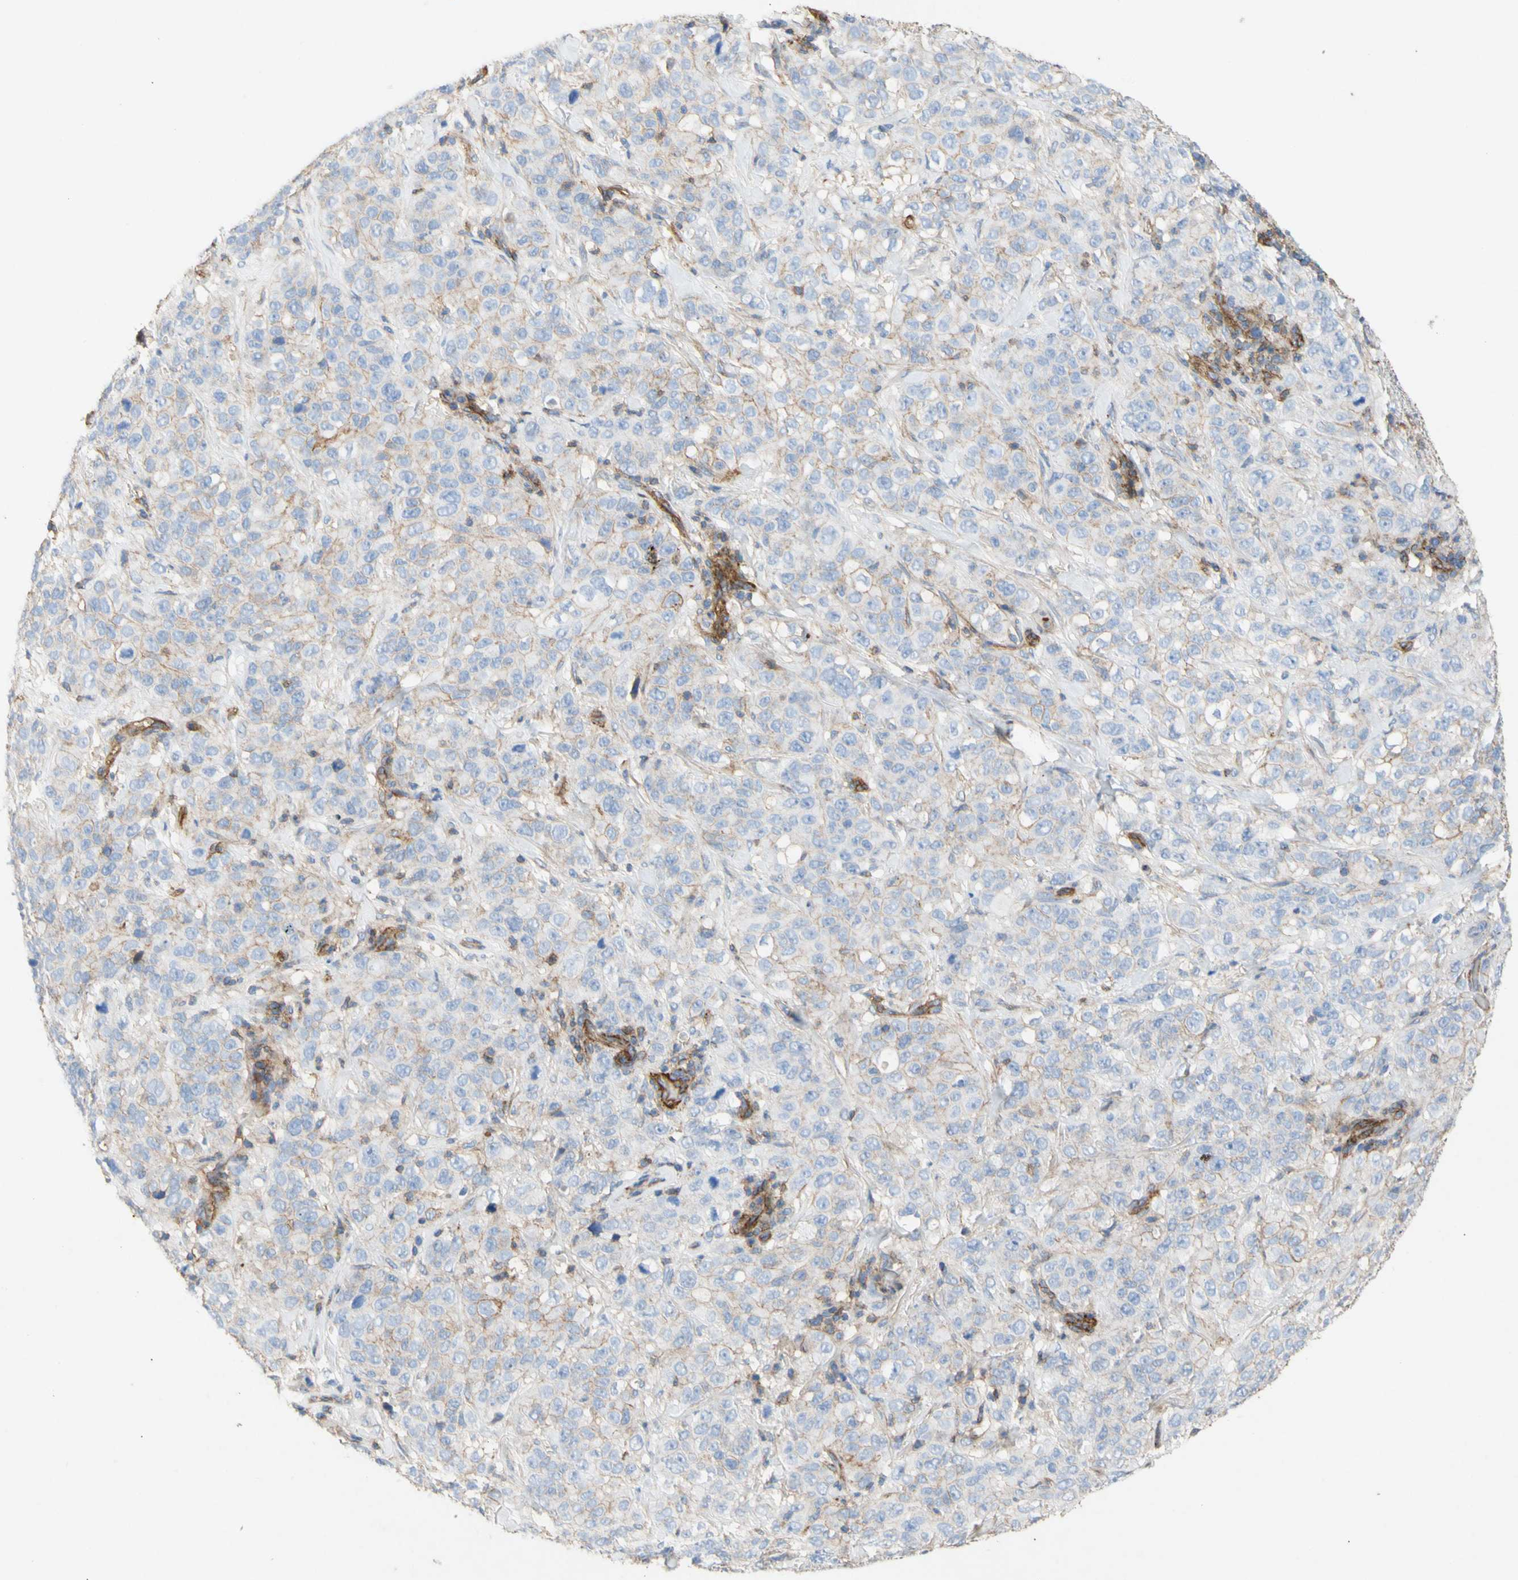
{"staining": {"intensity": "negative", "quantity": "none", "location": "none"}, "tissue": "stomach cancer", "cell_type": "Tumor cells", "image_type": "cancer", "snomed": [{"axis": "morphology", "description": "Adenocarcinoma, NOS"}, {"axis": "topography", "description": "Stomach"}], "caption": "High magnification brightfield microscopy of stomach cancer (adenocarcinoma) stained with DAB (3,3'-diaminobenzidine) (brown) and counterstained with hematoxylin (blue): tumor cells show no significant positivity.", "gene": "ATP2A3", "patient": {"sex": "male", "age": 48}}